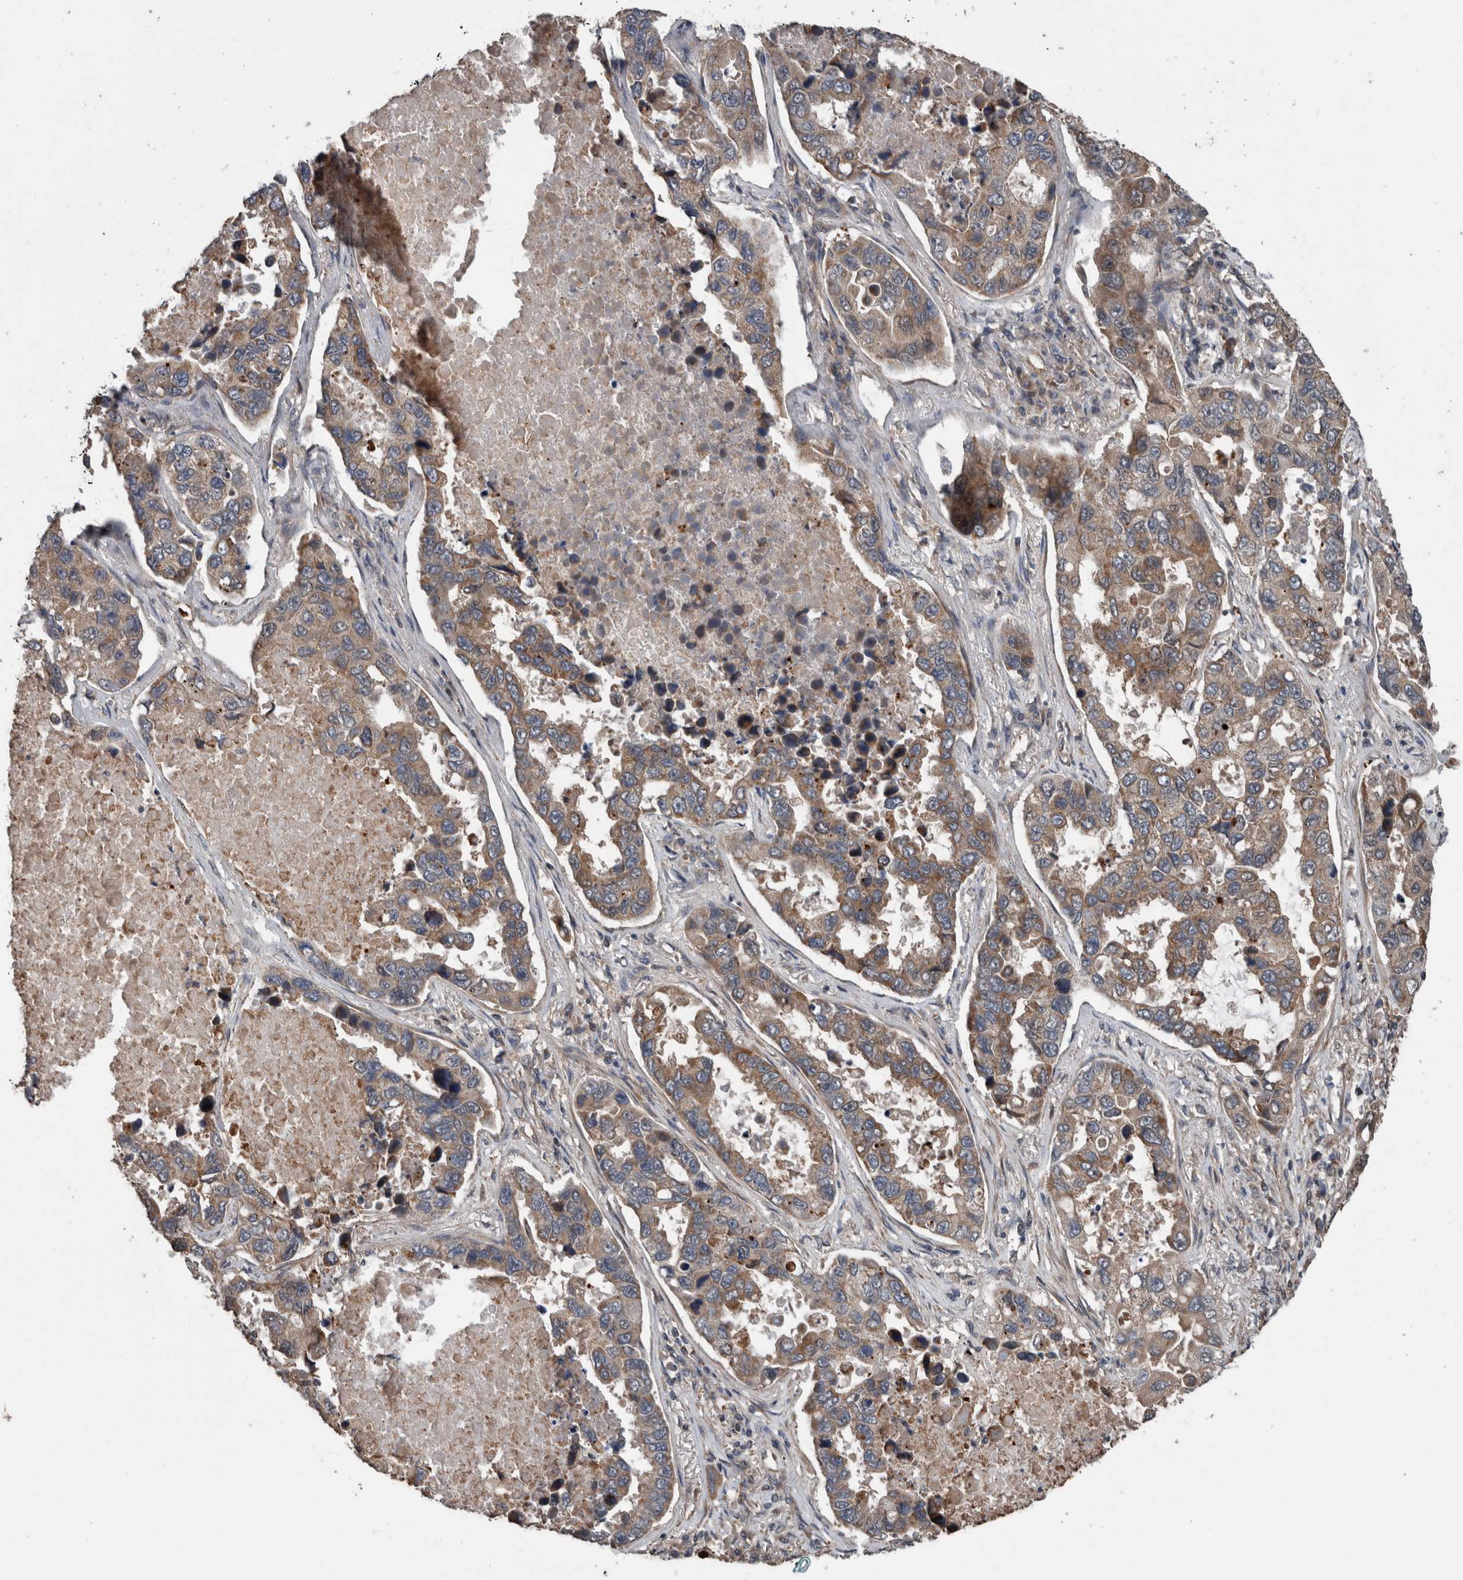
{"staining": {"intensity": "moderate", "quantity": ">75%", "location": "cytoplasmic/membranous"}, "tissue": "lung cancer", "cell_type": "Tumor cells", "image_type": "cancer", "snomed": [{"axis": "morphology", "description": "Adenocarcinoma, NOS"}, {"axis": "topography", "description": "Lung"}], "caption": "Adenocarcinoma (lung) stained for a protein (brown) shows moderate cytoplasmic/membranous positive staining in about >75% of tumor cells.", "gene": "RIOK3", "patient": {"sex": "male", "age": 64}}